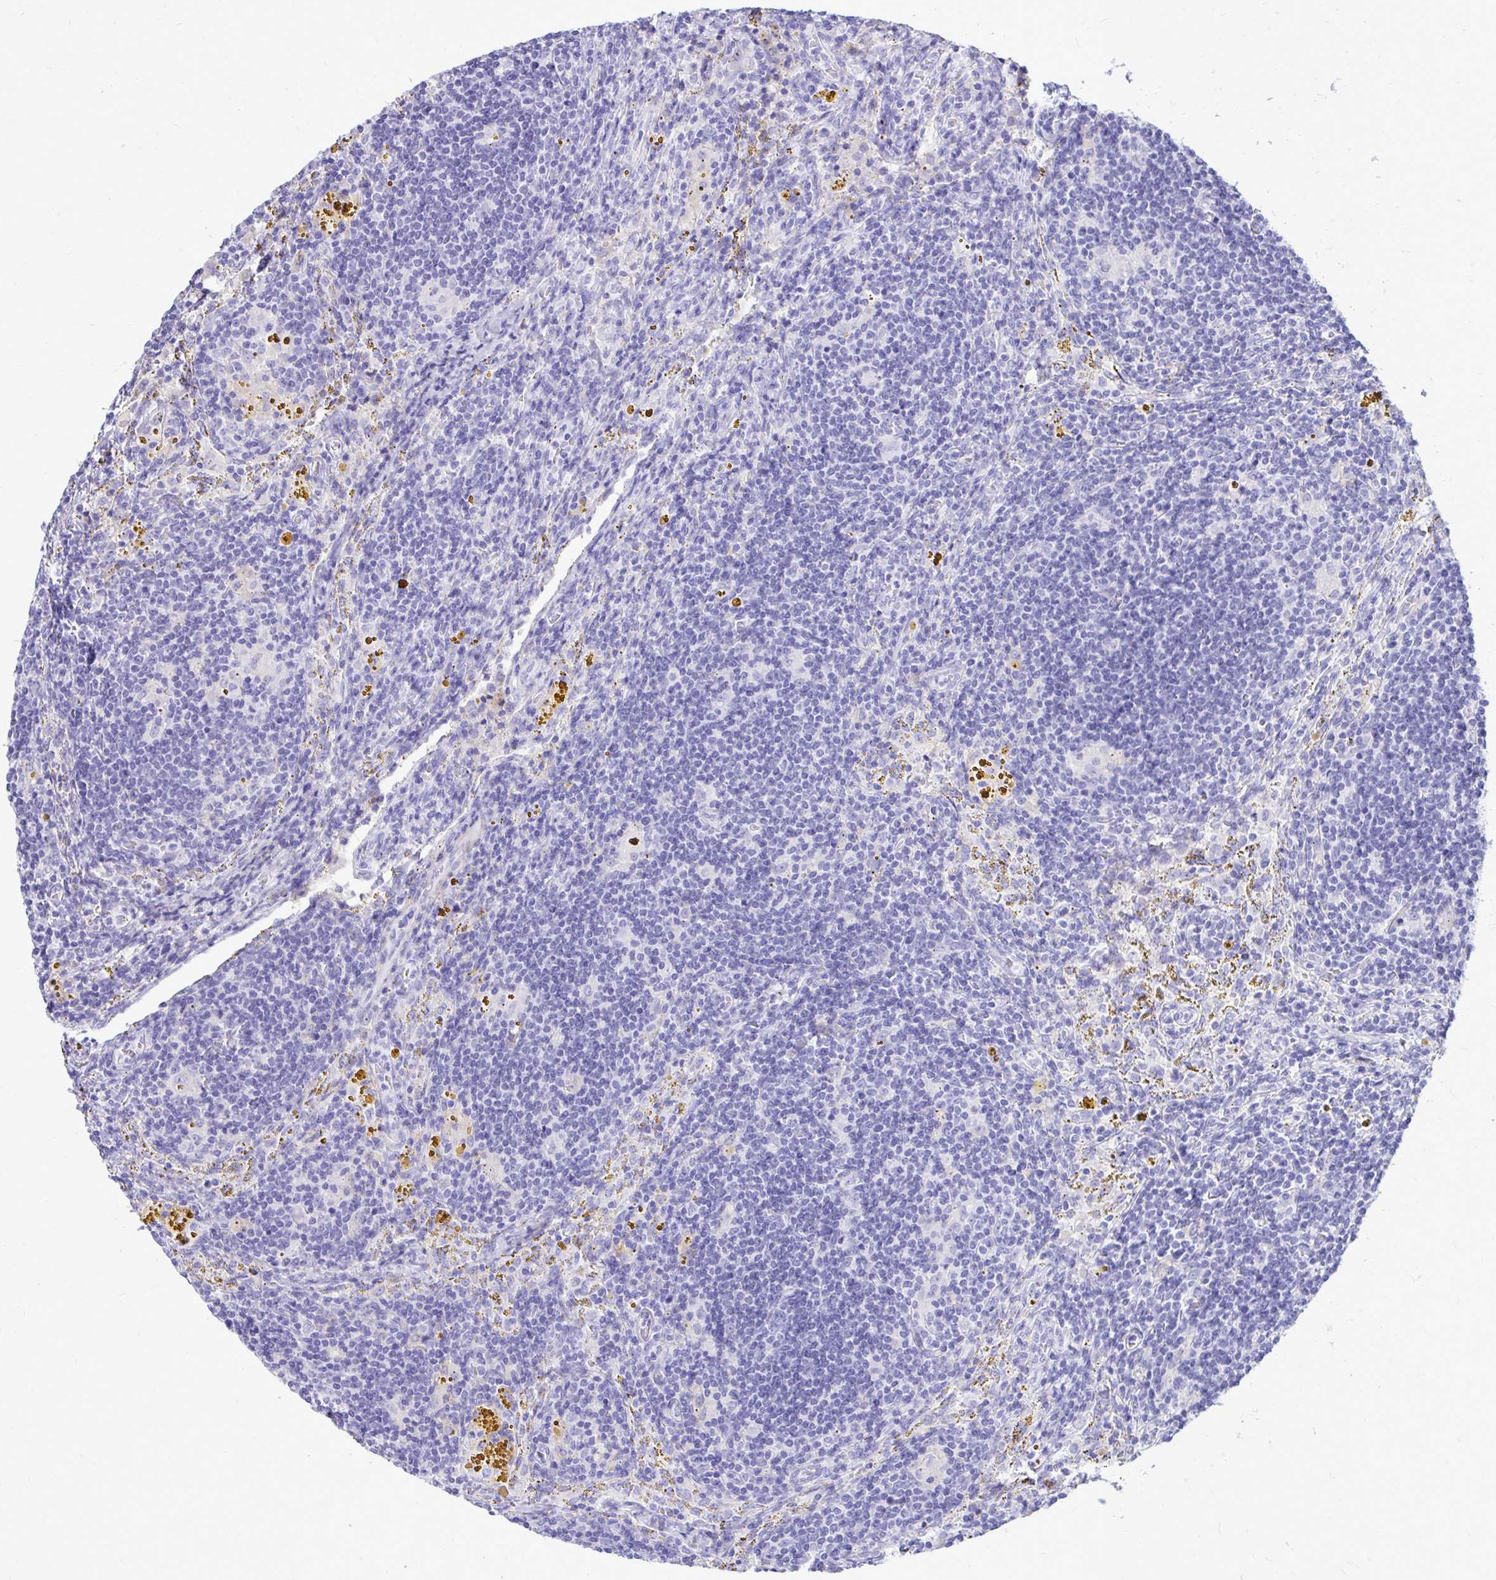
{"staining": {"intensity": "negative", "quantity": "none", "location": "none"}, "tissue": "lymphoma", "cell_type": "Tumor cells", "image_type": "cancer", "snomed": [{"axis": "morphology", "description": "Malignant lymphoma, non-Hodgkin's type, Low grade"}, {"axis": "topography", "description": "Spleen"}], "caption": "Lymphoma was stained to show a protein in brown. There is no significant expression in tumor cells. (IHC, brightfield microscopy, high magnification).", "gene": "ANKDD1B", "patient": {"sex": "female", "age": 70}}